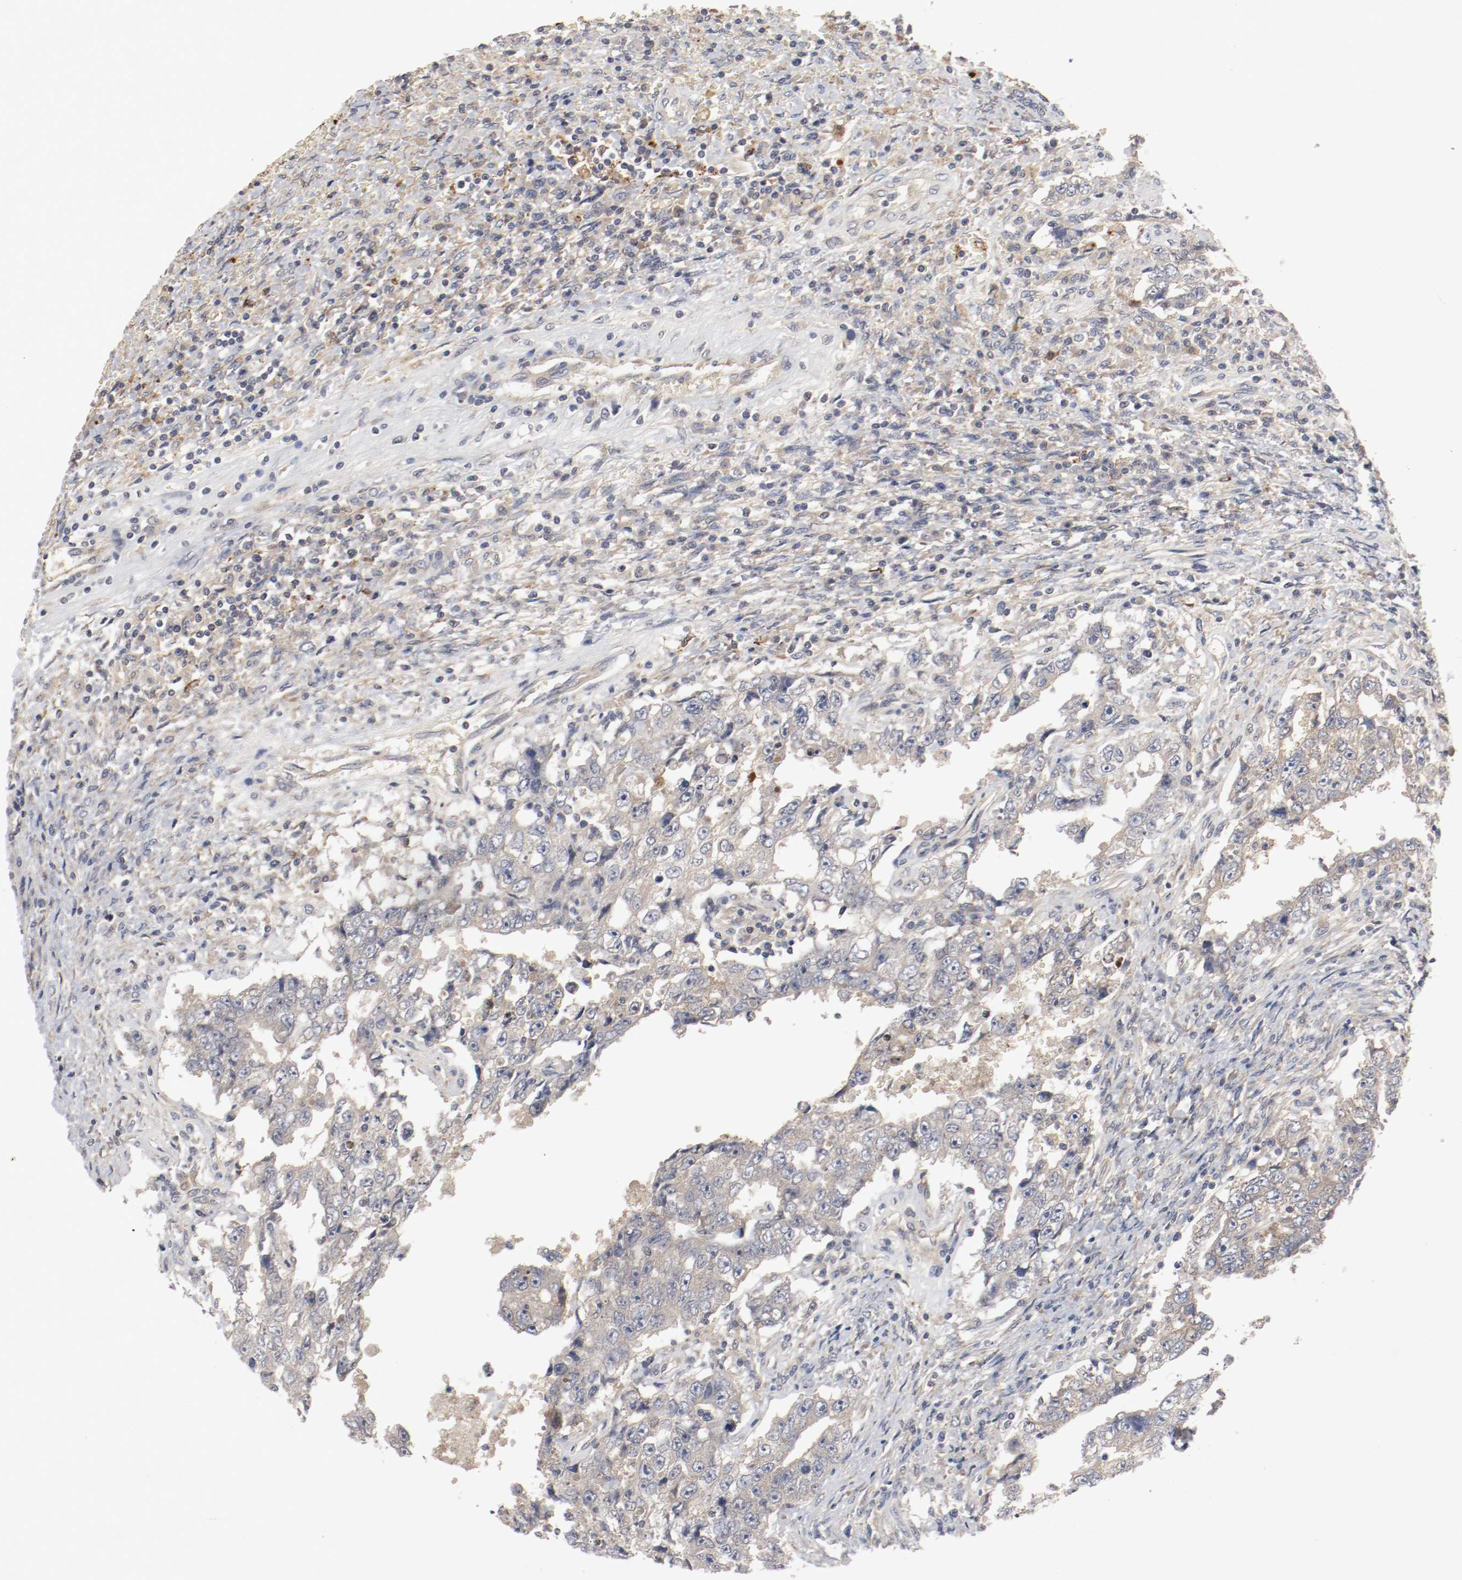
{"staining": {"intensity": "weak", "quantity": ">75%", "location": "cytoplasmic/membranous"}, "tissue": "testis cancer", "cell_type": "Tumor cells", "image_type": "cancer", "snomed": [{"axis": "morphology", "description": "Carcinoma, Embryonal, NOS"}, {"axis": "topography", "description": "Testis"}], "caption": "A brown stain shows weak cytoplasmic/membranous staining of a protein in human testis embryonal carcinoma tumor cells.", "gene": "REN", "patient": {"sex": "male", "age": 26}}